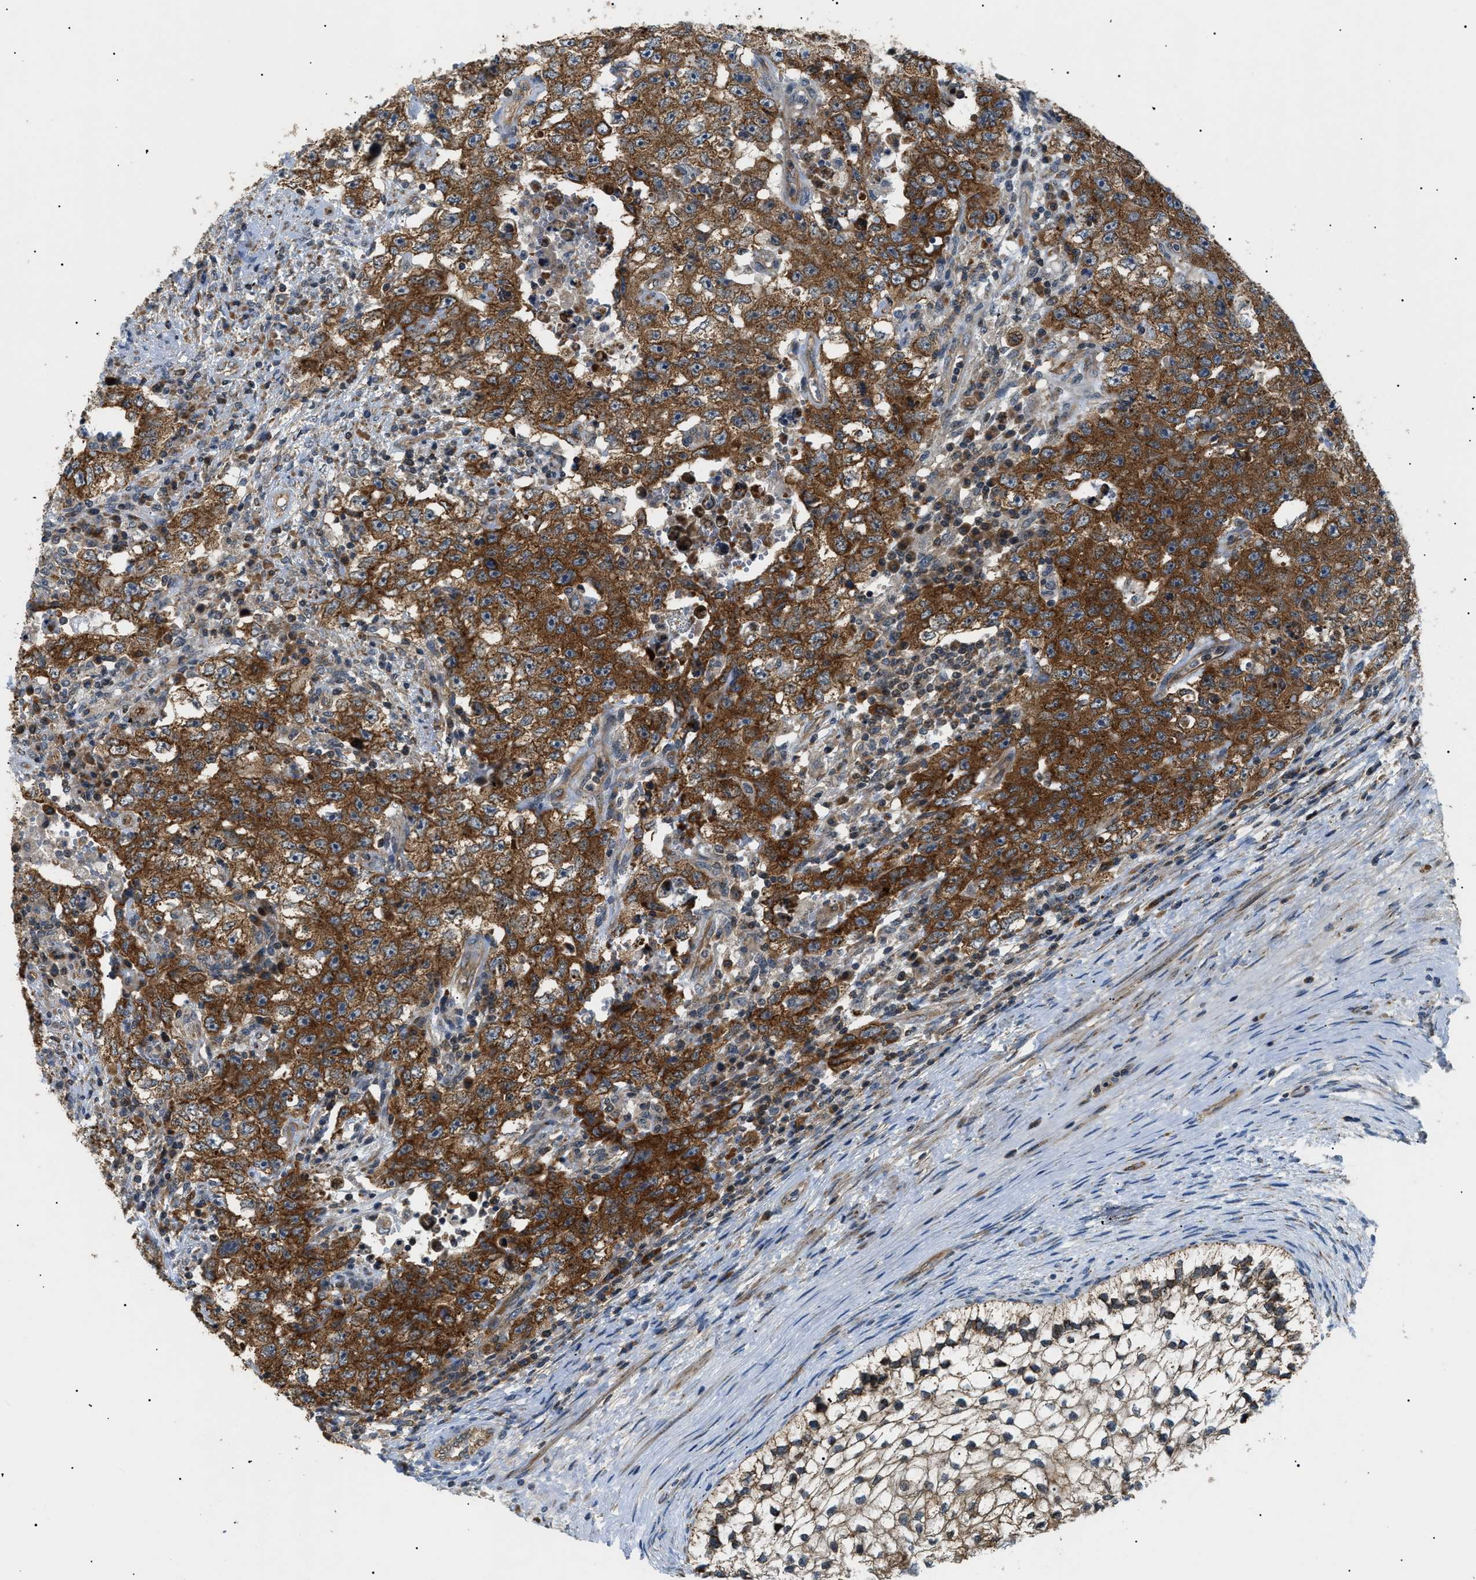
{"staining": {"intensity": "strong", "quantity": ">75%", "location": "cytoplasmic/membranous"}, "tissue": "testis cancer", "cell_type": "Tumor cells", "image_type": "cancer", "snomed": [{"axis": "morphology", "description": "Carcinoma, Embryonal, NOS"}, {"axis": "topography", "description": "Testis"}], "caption": "Testis embryonal carcinoma stained with DAB IHC shows high levels of strong cytoplasmic/membranous staining in about >75% of tumor cells.", "gene": "SRPK1", "patient": {"sex": "male", "age": 26}}